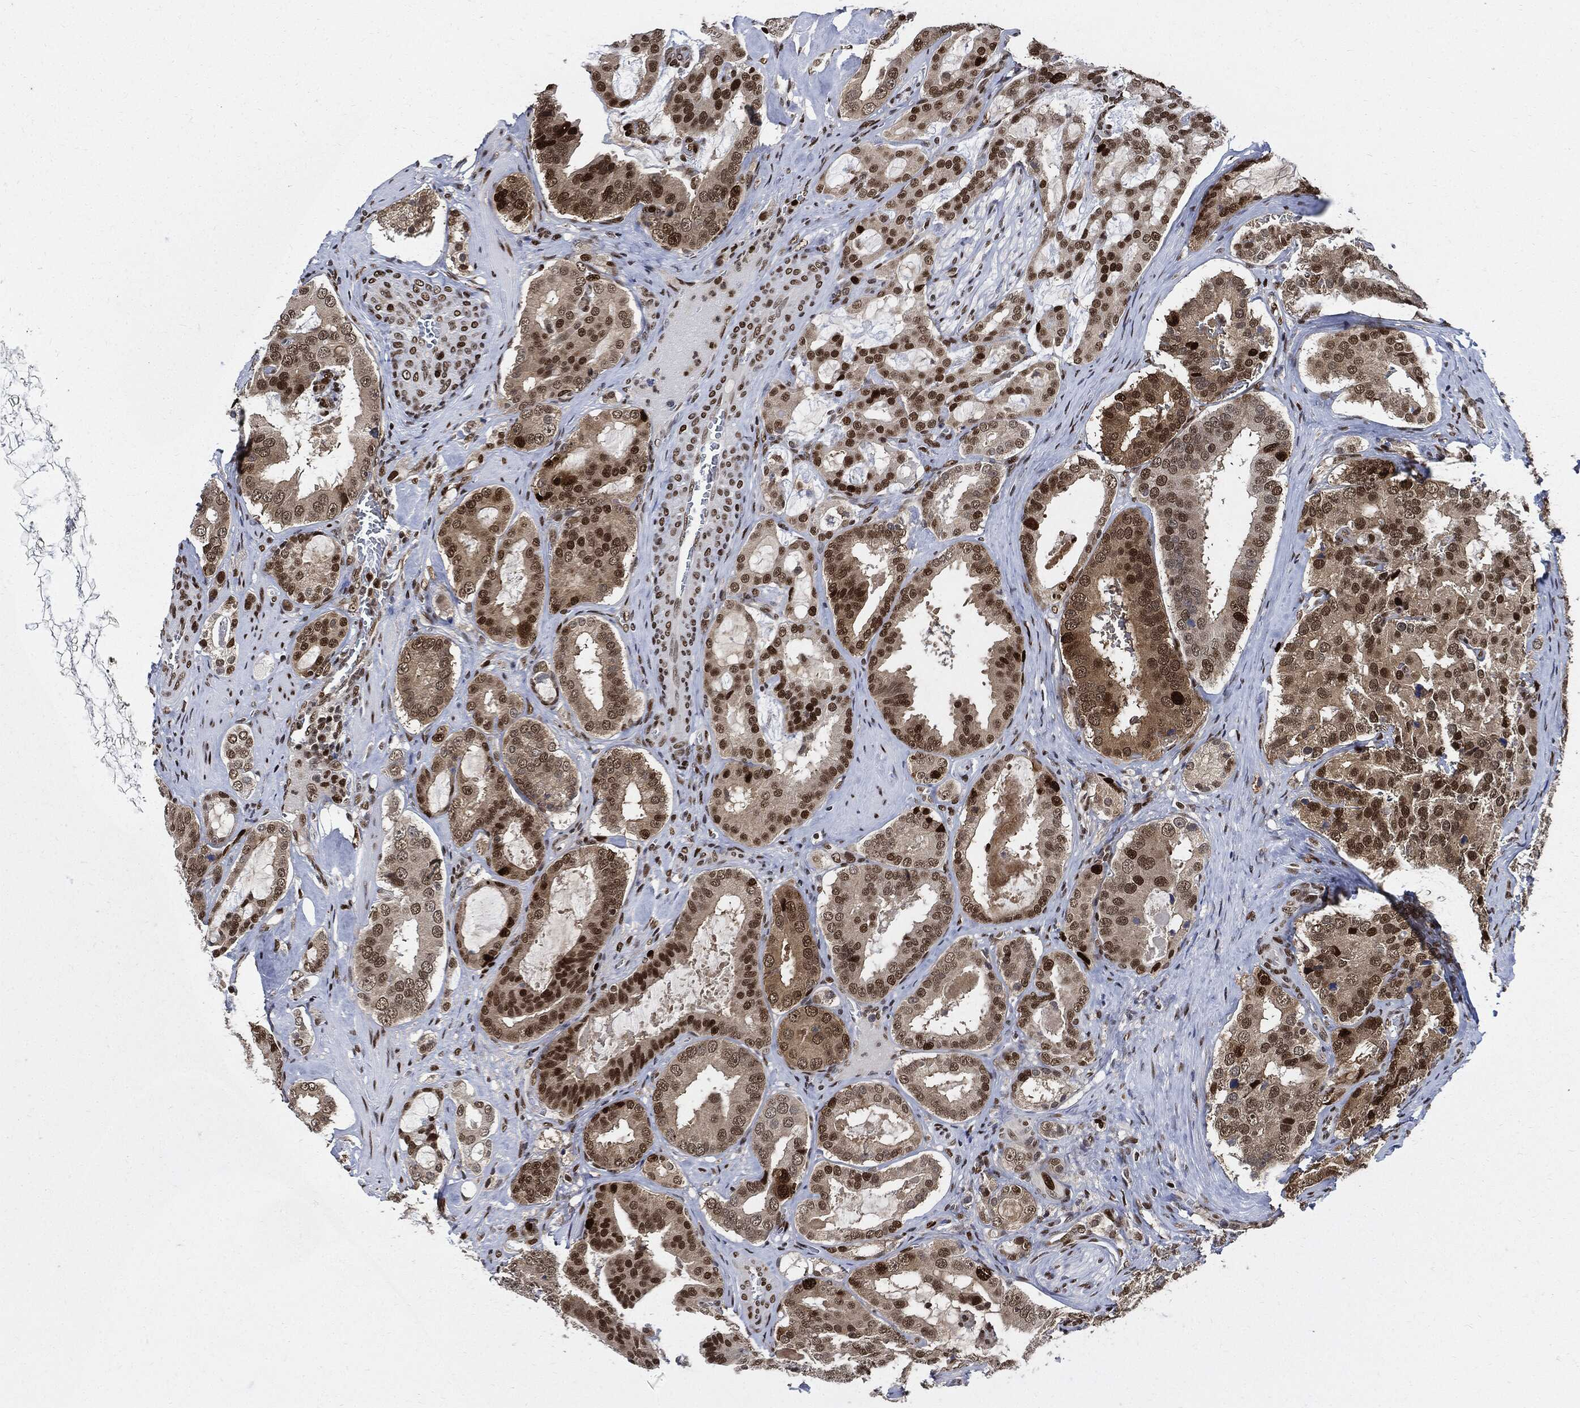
{"staining": {"intensity": "strong", "quantity": "25%-75%", "location": "nuclear"}, "tissue": "prostate cancer", "cell_type": "Tumor cells", "image_type": "cancer", "snomed": [{"axis": "morphology", "description": "Adenocarcinoma, NOS"}, {"axis": "topography", "description": "Prostate"}], "caption": "Protein analysis of prostate adenocarcinoma tissue shows strong nuclear expression in approximately 25%-75% of tumor cells. (DAB = brown stain, brightfield microscopy at high magnification).", "gene": "PCNA", "patient": {"sex": "male", "age": 67}}